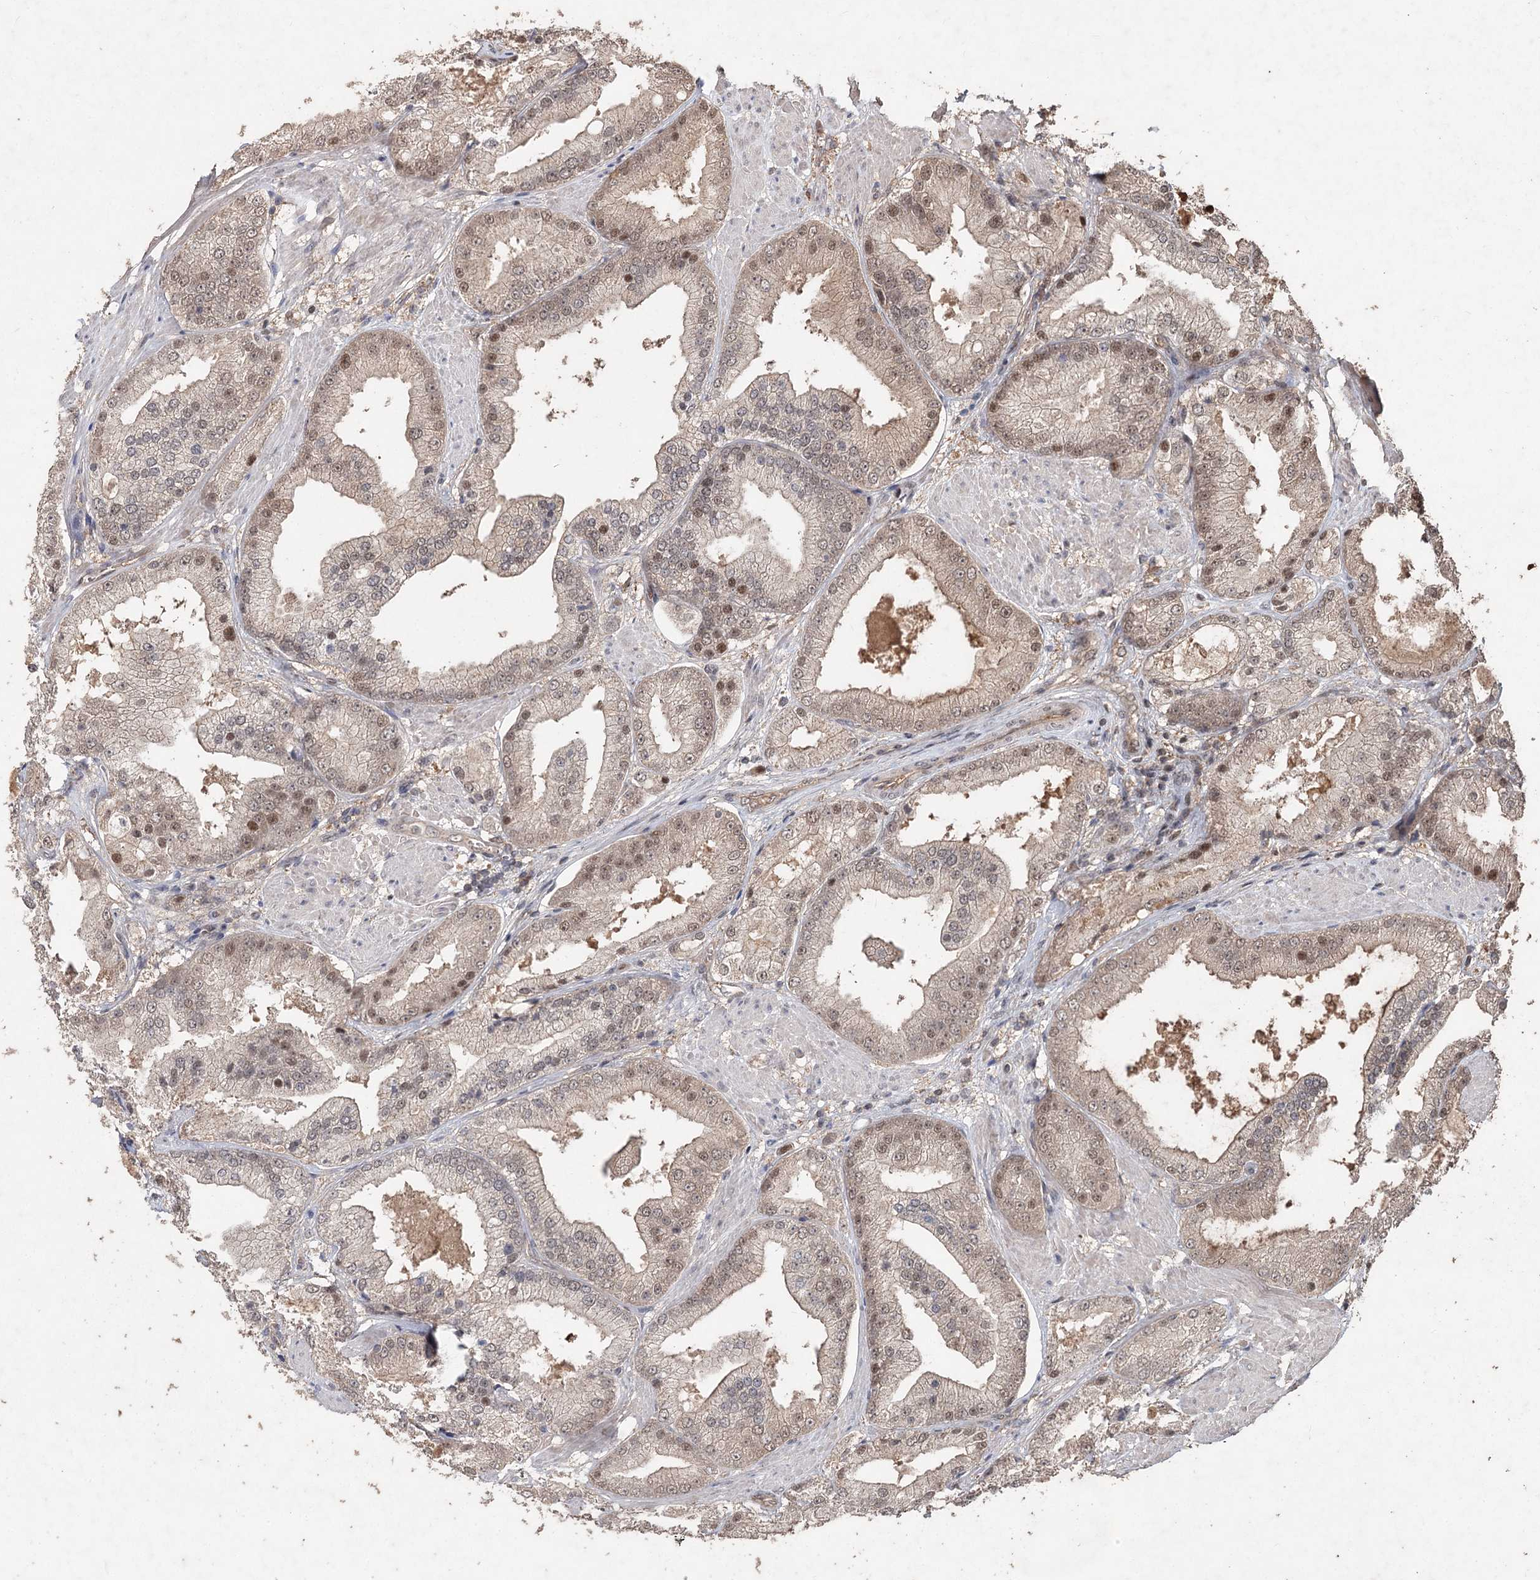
{"staining": {"intensity": "moderate", "quantity": "25%-75%", "location": "nuclear"}, "tissue": "prostate cancer", "cell_type": "Tumor cells", "image_type": "cancer", "snomed": [{"axis": "morphology", "description": "Adenocarcinoma, Low grade"}, {"axis": "topography", "description": "Prostate"}], "caption": "Immunohistochemistry (IHC) (DAB (3,3'-diaminobenzidine)) staining of prostate cancer (adenocarcinoma (low-grade)) demonstrates moderate nuclear protein expression in approximately 25%-75% of tumor cells.", "gene": "FBXO7", "patient": {"sex": "male", "age": 67}}